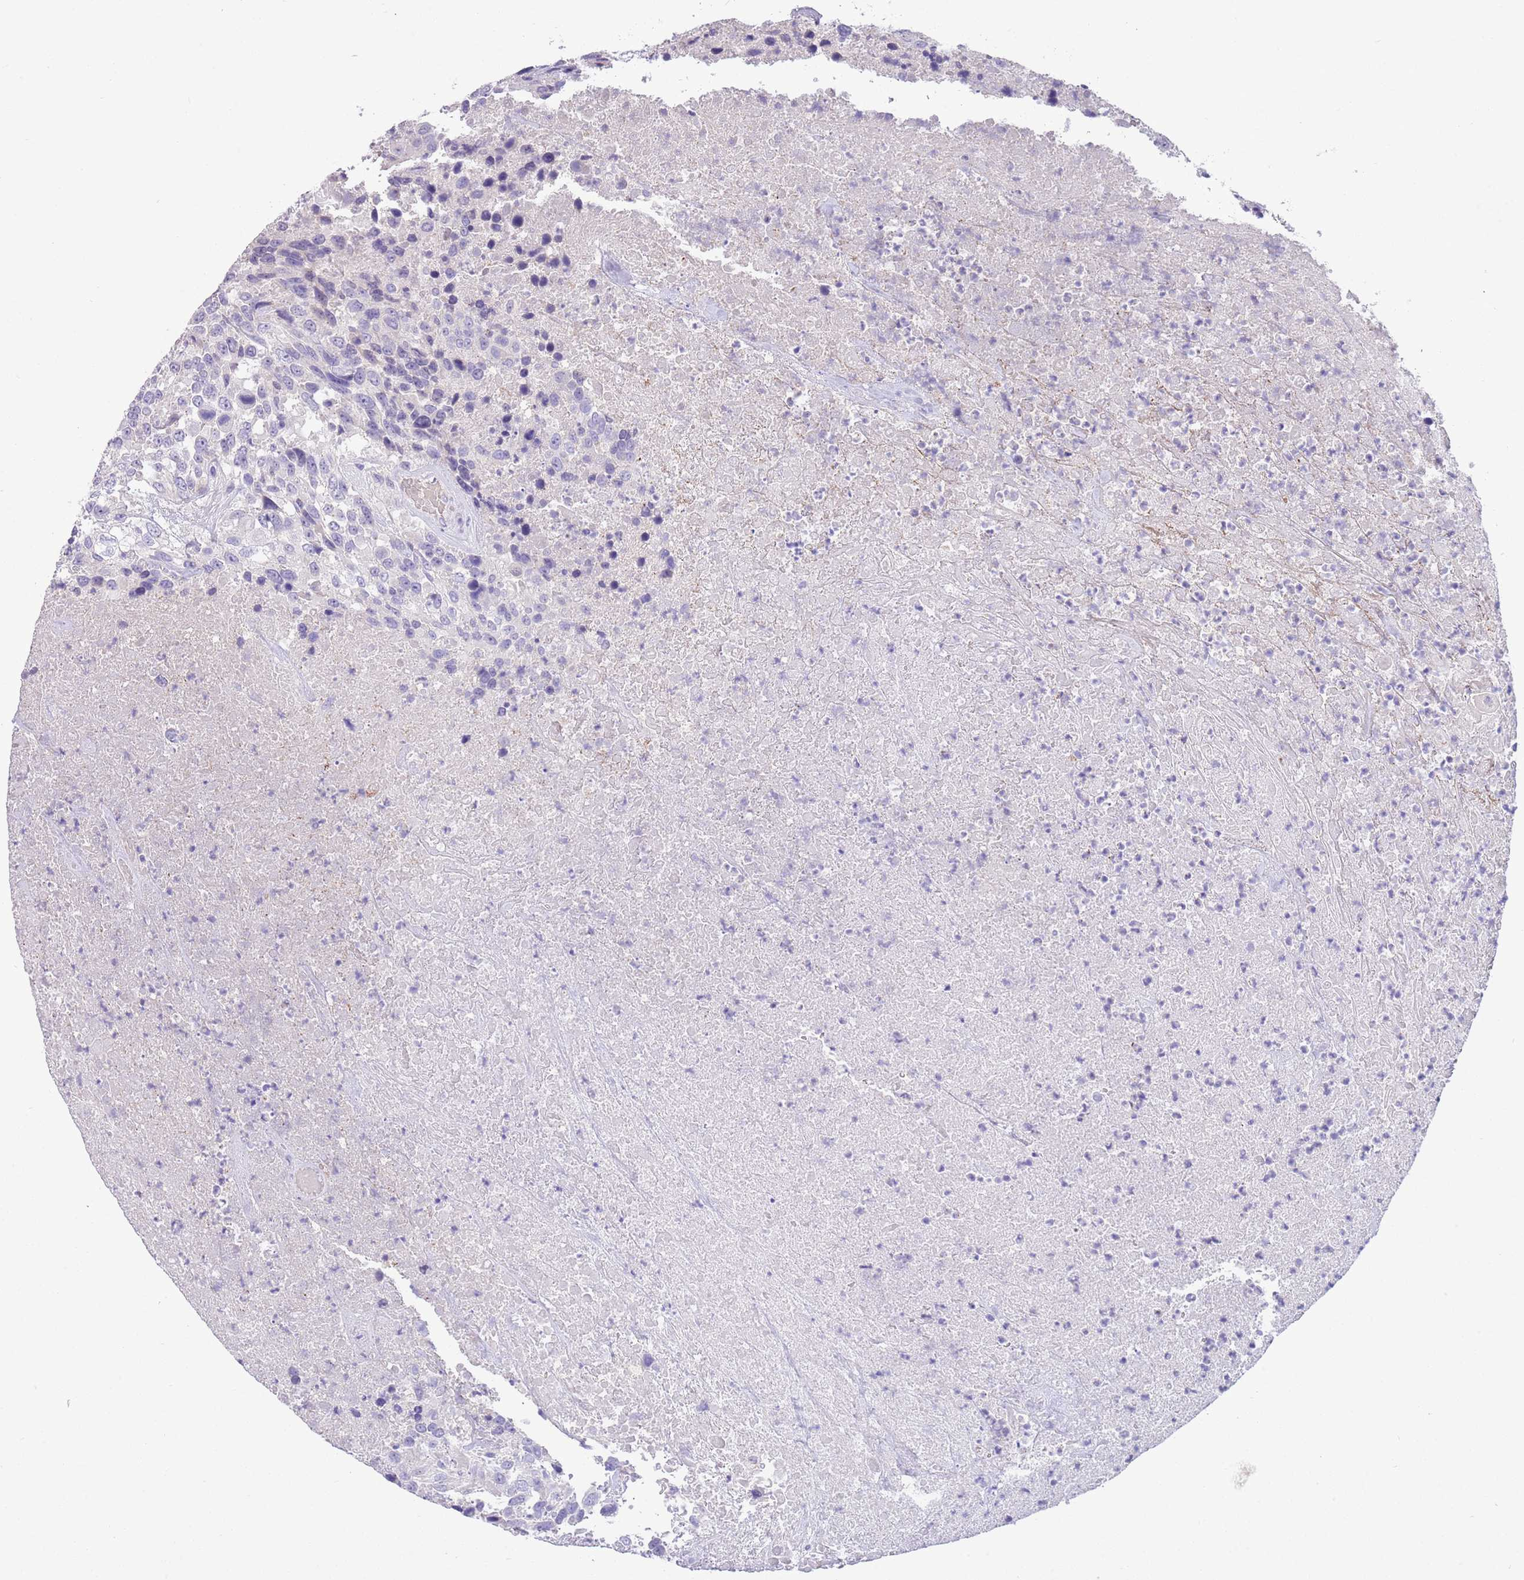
{"staining": {"intensity": "negative", "quantity": "none", "location": "none"}, "tissue": "urothelial cancer", "cell_type": "Tumor cells", "image_type": "cancer", "snomed": [{"axis": "morphology", "description": "Urothelial carcinoma, High grade"}, {"axis": "topography", "description": "Urinary bladder"}], "caption": "A high-resolution histopathology image shows immunohistochemistry staining of urothelial cancer, which displays no significant expression in tumor cells.", "gene": "SFTPA1", "patient": {"sex": "female", "age": 70}}